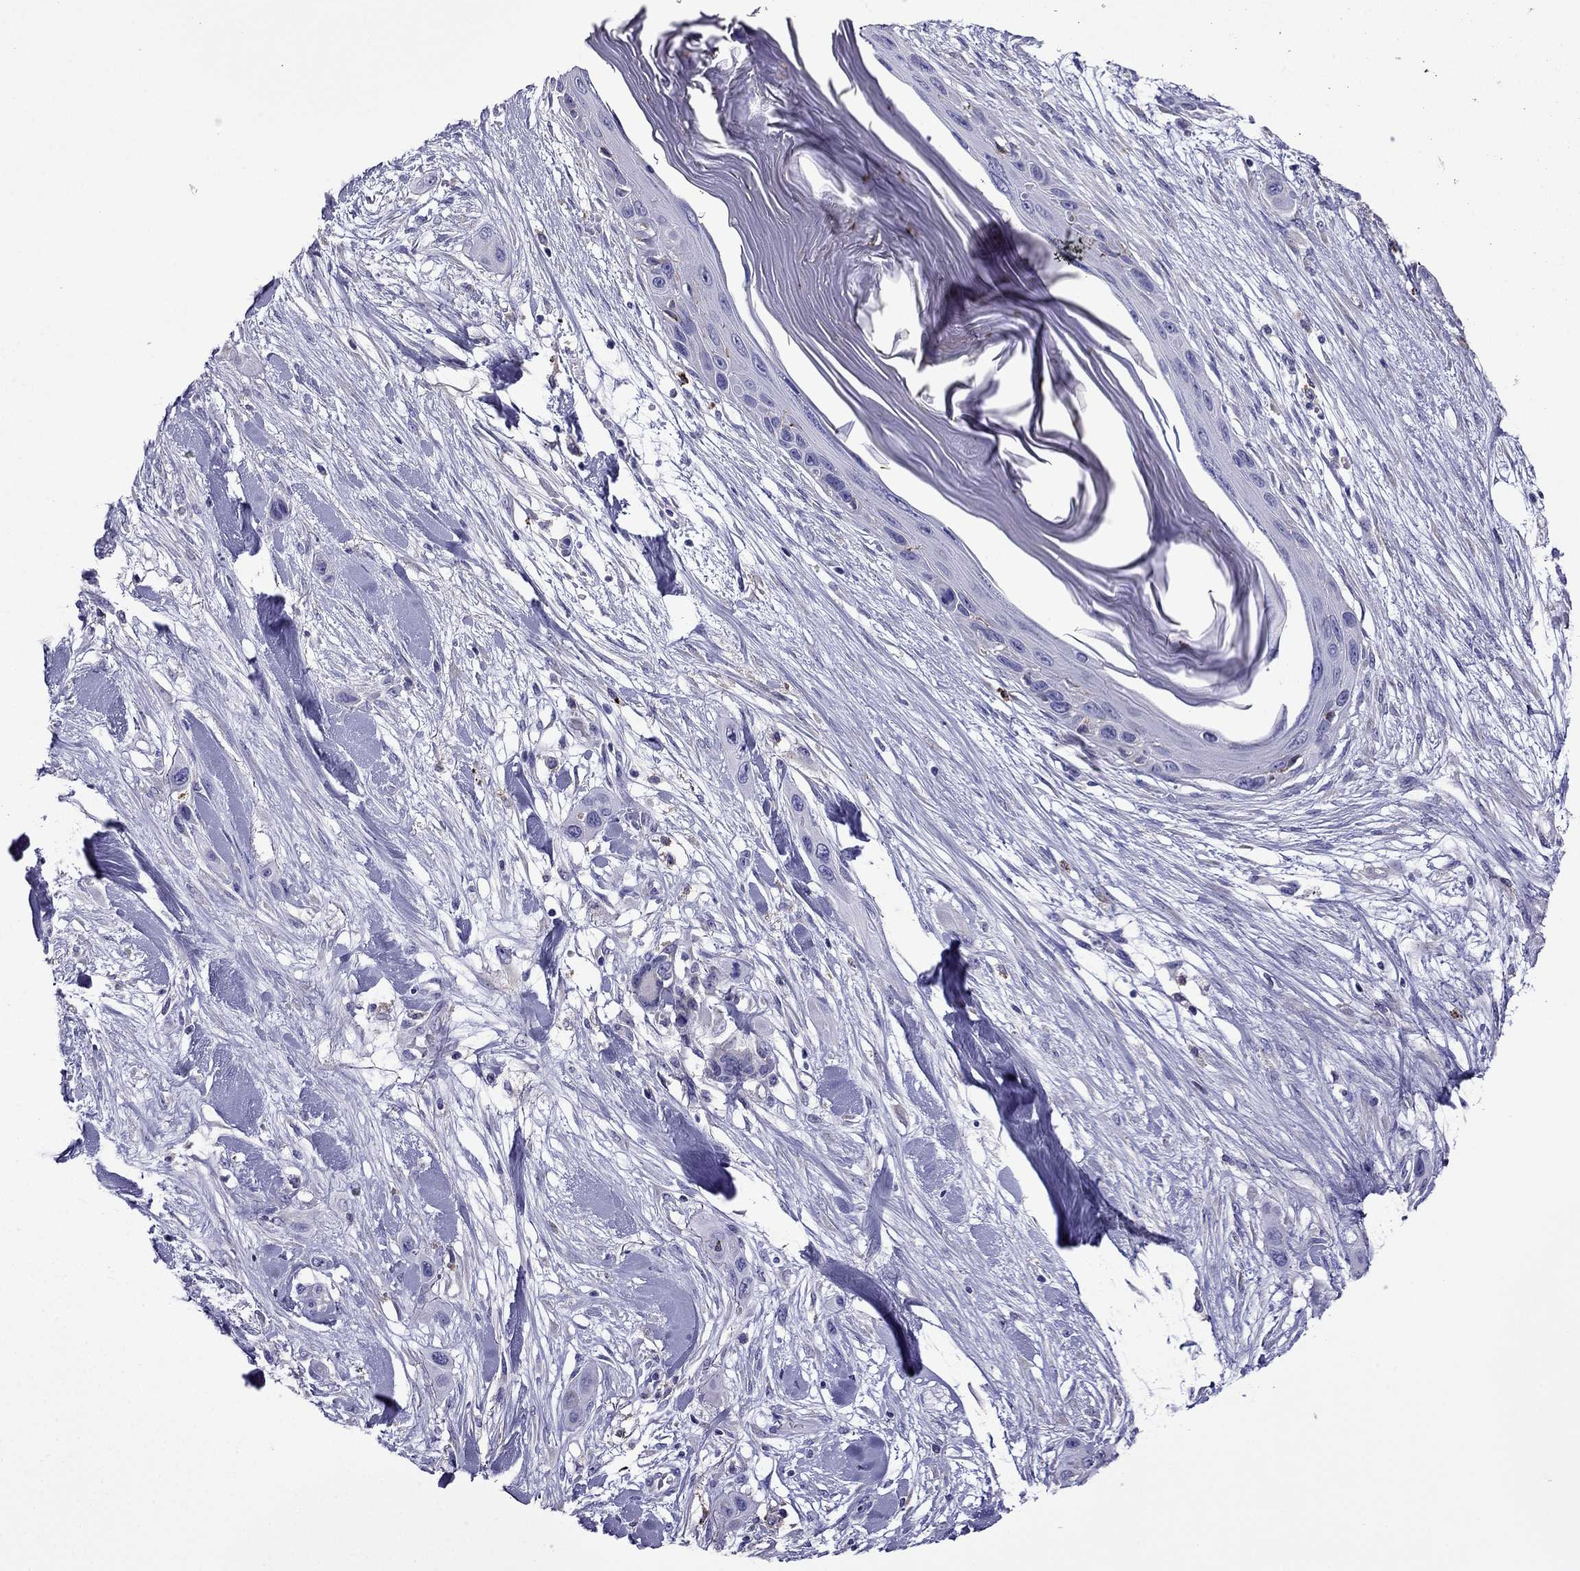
{"staining": {"intensity": "negative", "quantity": "none", "location": "none"}, "tissue": "skin cancer", "cell_type": "Tumor cells", "image_type": "cancer", "snomed": [{"axis": "morphology", "description": "Squamous cell carcinoma, NOS"}, {"axis": "topography", "description": "Skin"}], "caption": "DAB (3,3'-diaminobenzidine) immunohistochemical staining of skin cancer reveals no significant staining in tumor cells.", "gene": "TSSK4", "patient": {"sex": "male", "age": 79}}